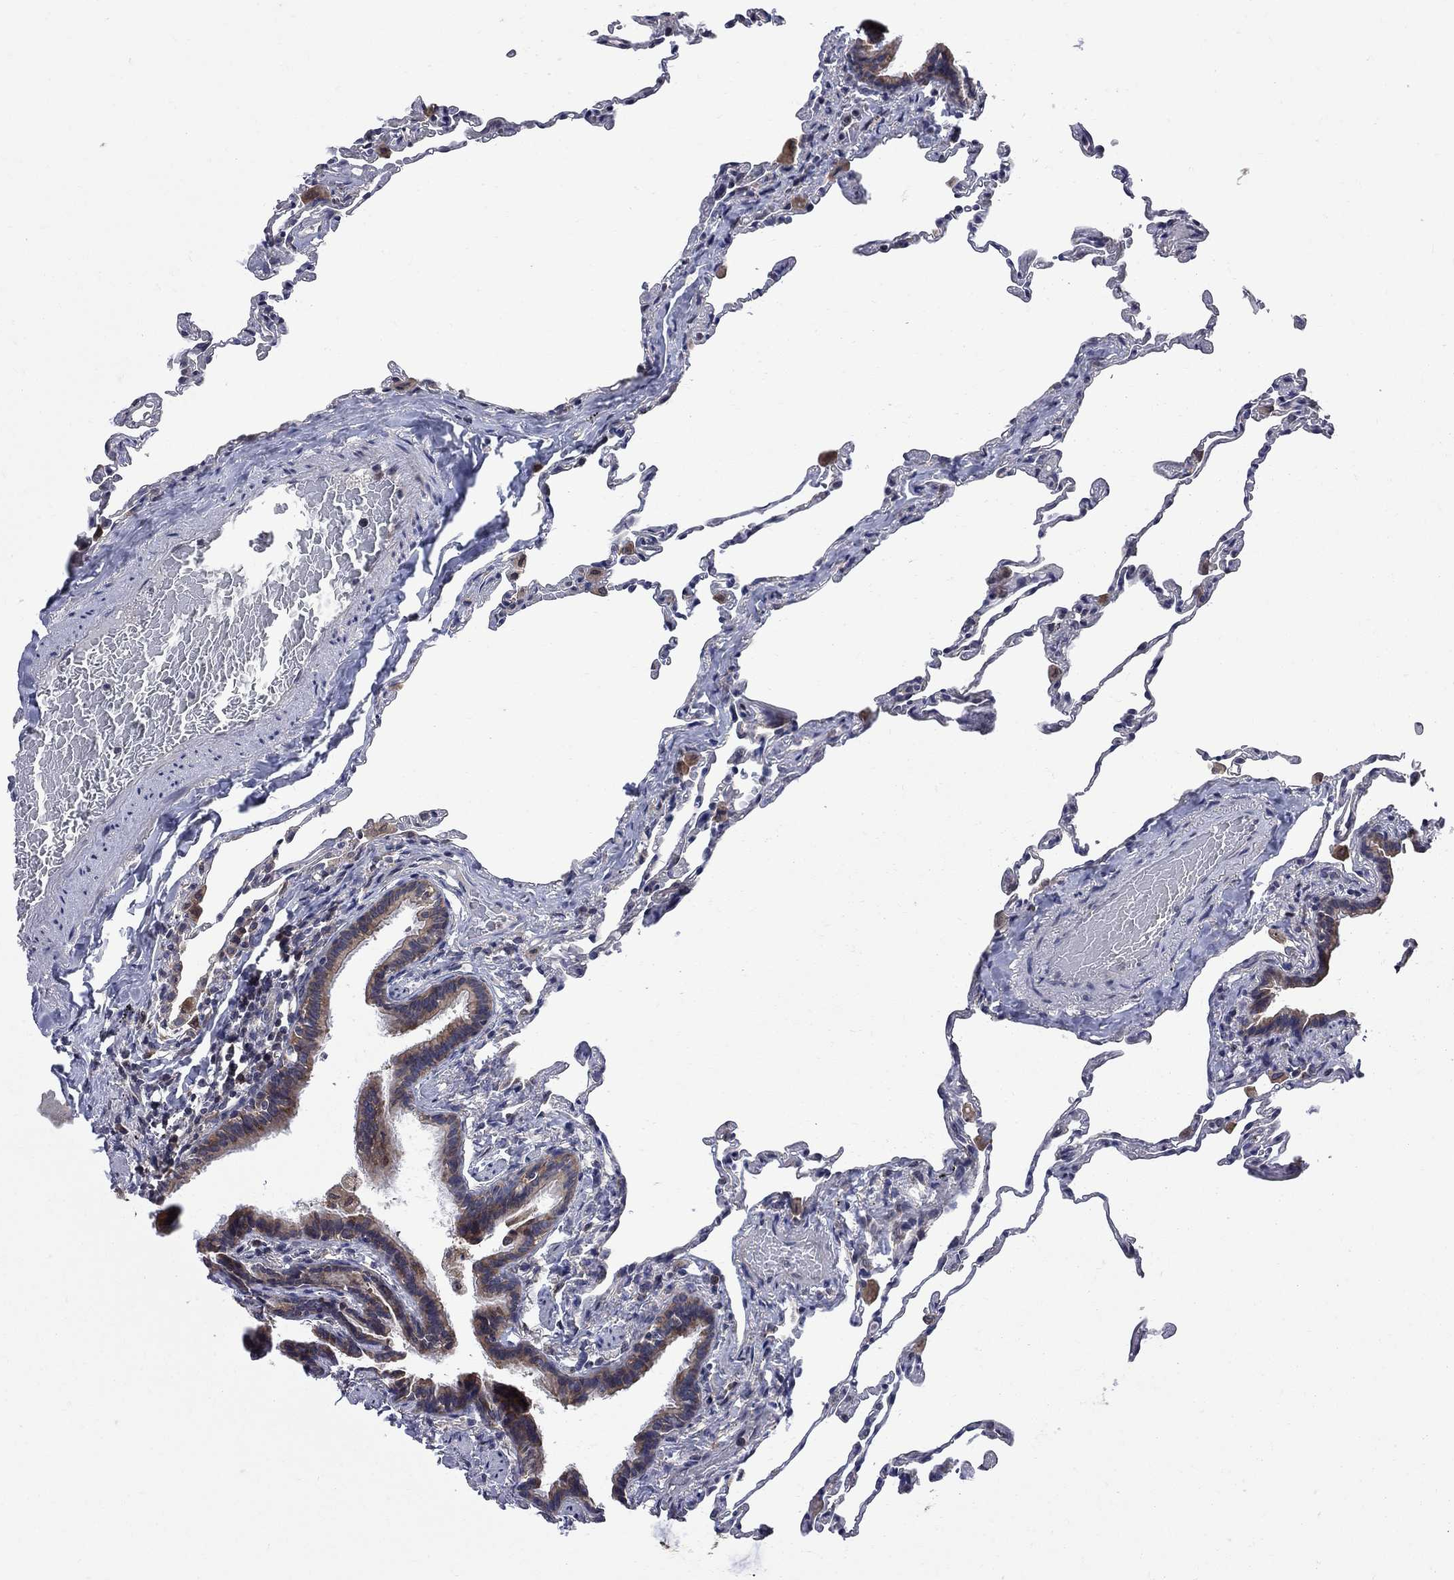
{"staining": {"intensity": "negative", "quantity": "none", "location": "none"}, "tissue": "lung", "cell_type": "Alveolar cells", "image_type": "normal", "snomed": [{"axis": "morphology", "description": "Normal tissue, NOS"}, {"axis": "topography", "description": "Lung"}], "caption": "The histopathology image reveals no significant expression in alveolar cells of lung. (DAB (3,3'-diaminobenzidine) immunohistochemistry (IHC) with hematoxylin counter stain).", "gene": "CNOT11", "patient": {"sex": "female", "age": 57}}